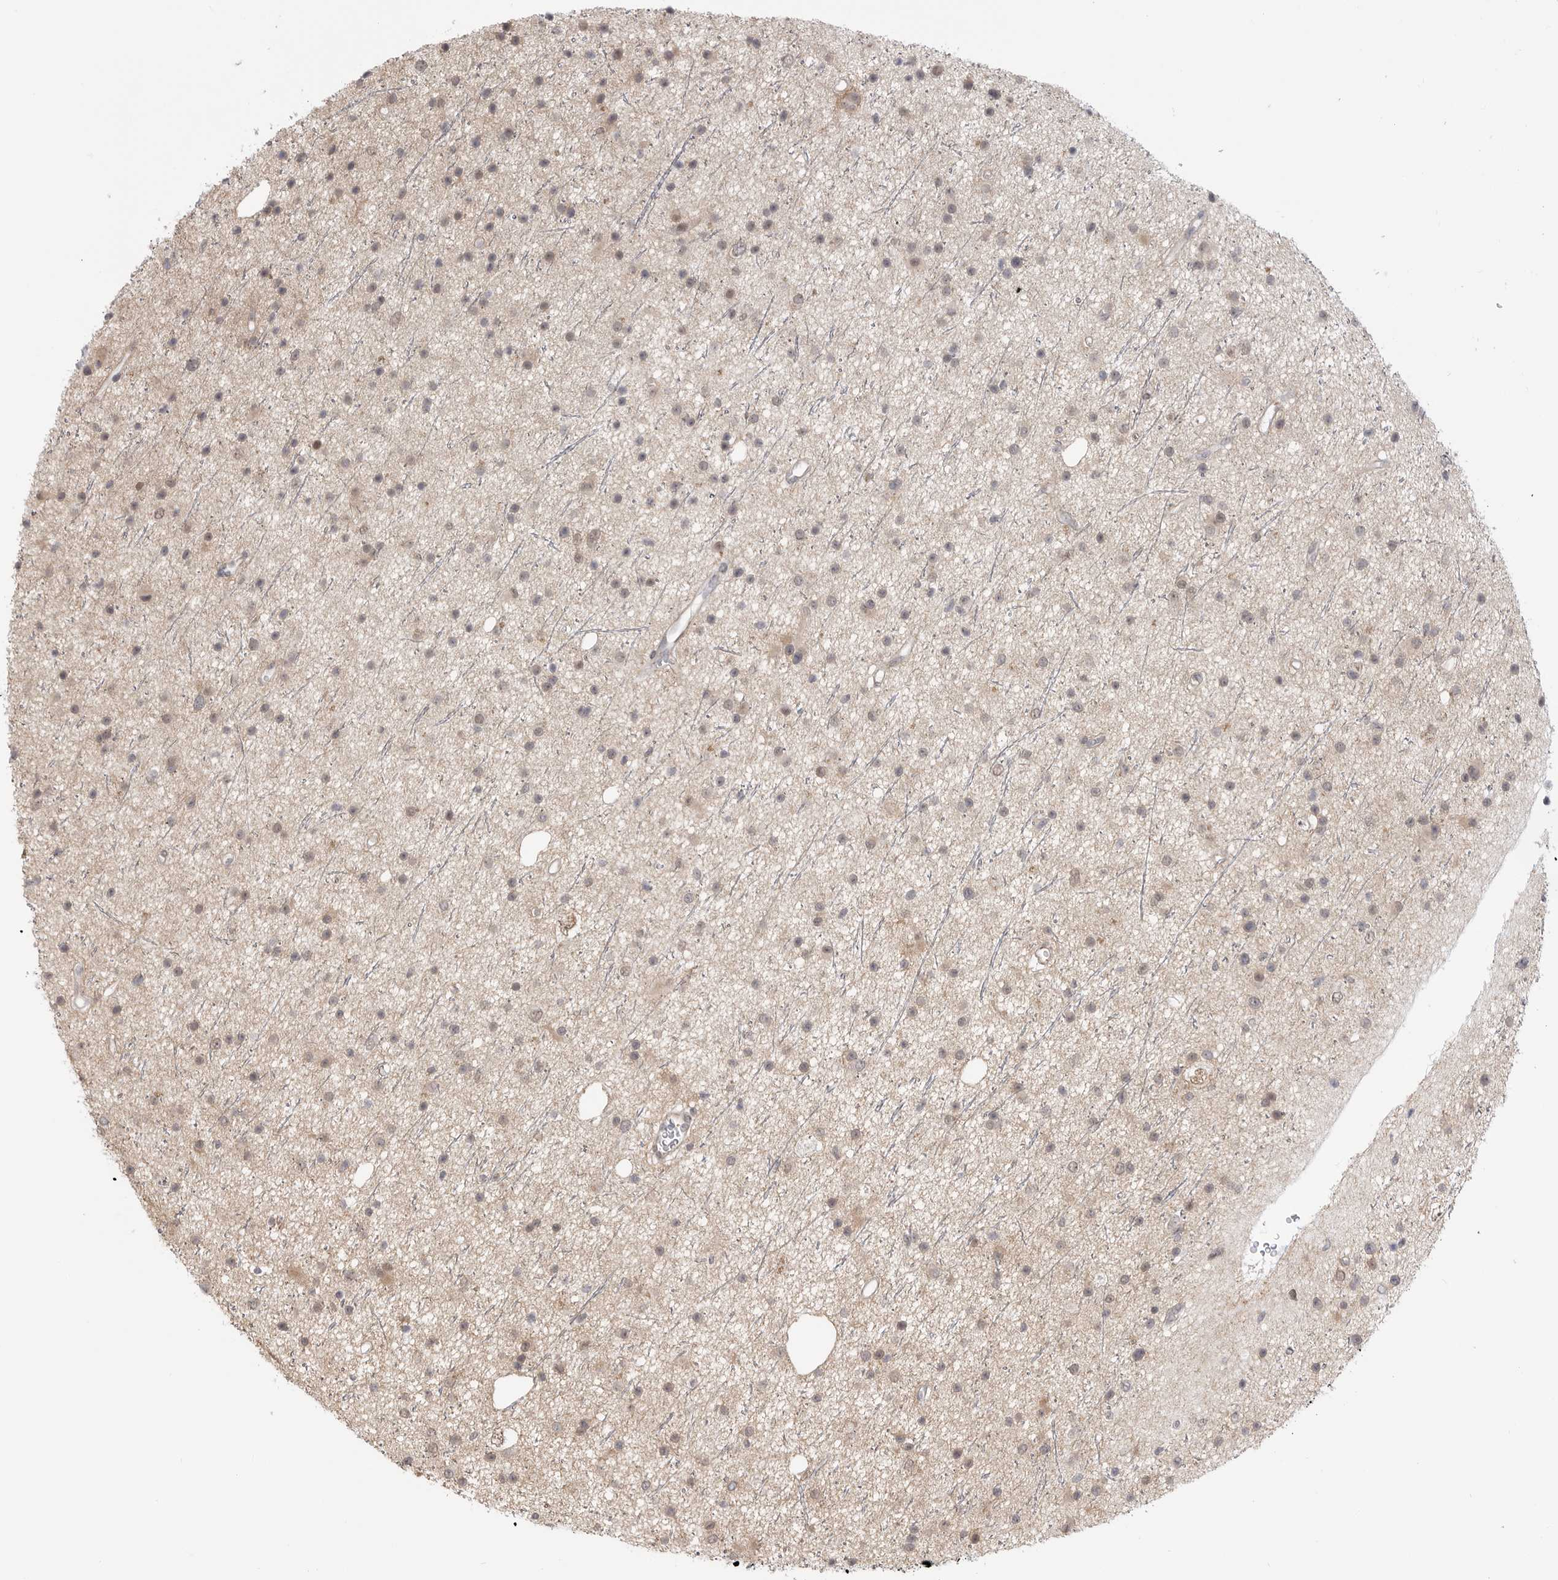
{"staining": {"intensity": "weak", "quantity": ">75%", "location": "cytoplasmic/membranous,nuclear"}, "tissue": "glioma", "cell_type": "Tumor cells", "image_type": "cancer", "snomed": [{"axis": "morphology", "description": "Glioma, malignant, Low grade"}, {"axis": "topography", "description": "Cerebral cortex"}], "caption": "Immunohistochemistry (IHC) (DAB) staining of glioma exhibits weak cytoplasmic/membranous and nuclear protein staining in approximately >75% of tumor cells. Nuclei are stained in blue.", "gene": "GGT6", "patient": {"sex": "female", "age": 39}}